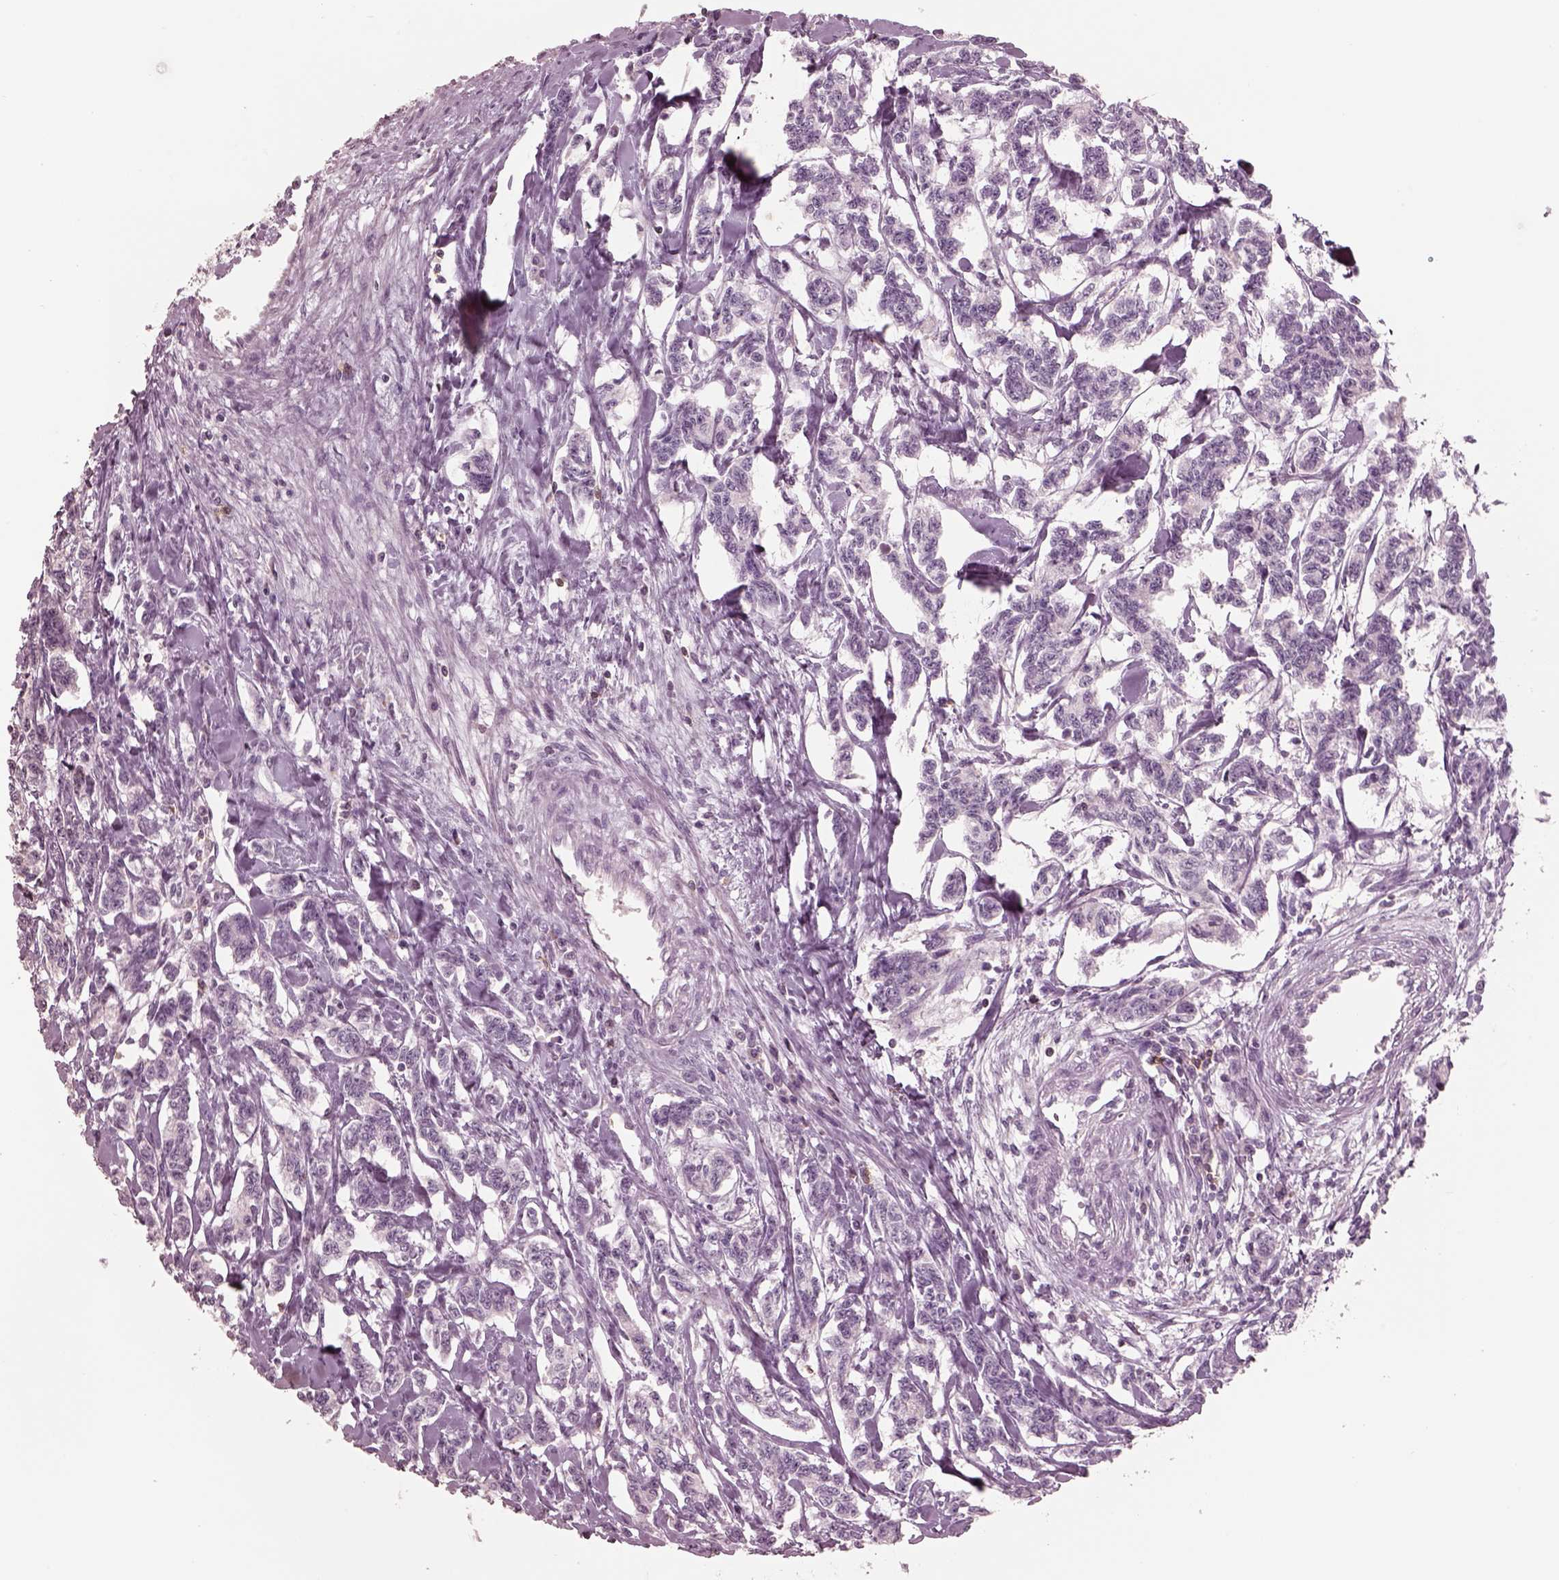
{"staining": {"intensity": "negative", "quantity": "none", "location": "none"}, "tissue": "carcinoid", "cell_type": "Tumor cells", "image_type": "cancer", "snomed": [{"axis": "morphology", "description": "Carcinoid, malignant, NOS"}, {"axis": "topography", "description": "Kidney"}], "caption": "Immunohistochemistry photomicrograph of human malignant carcinoid stained for a protein (brown), which shows no positivity in tumor cells.", "gene": "PDCD1", "patient": {"sex": "female", "age": 41}}